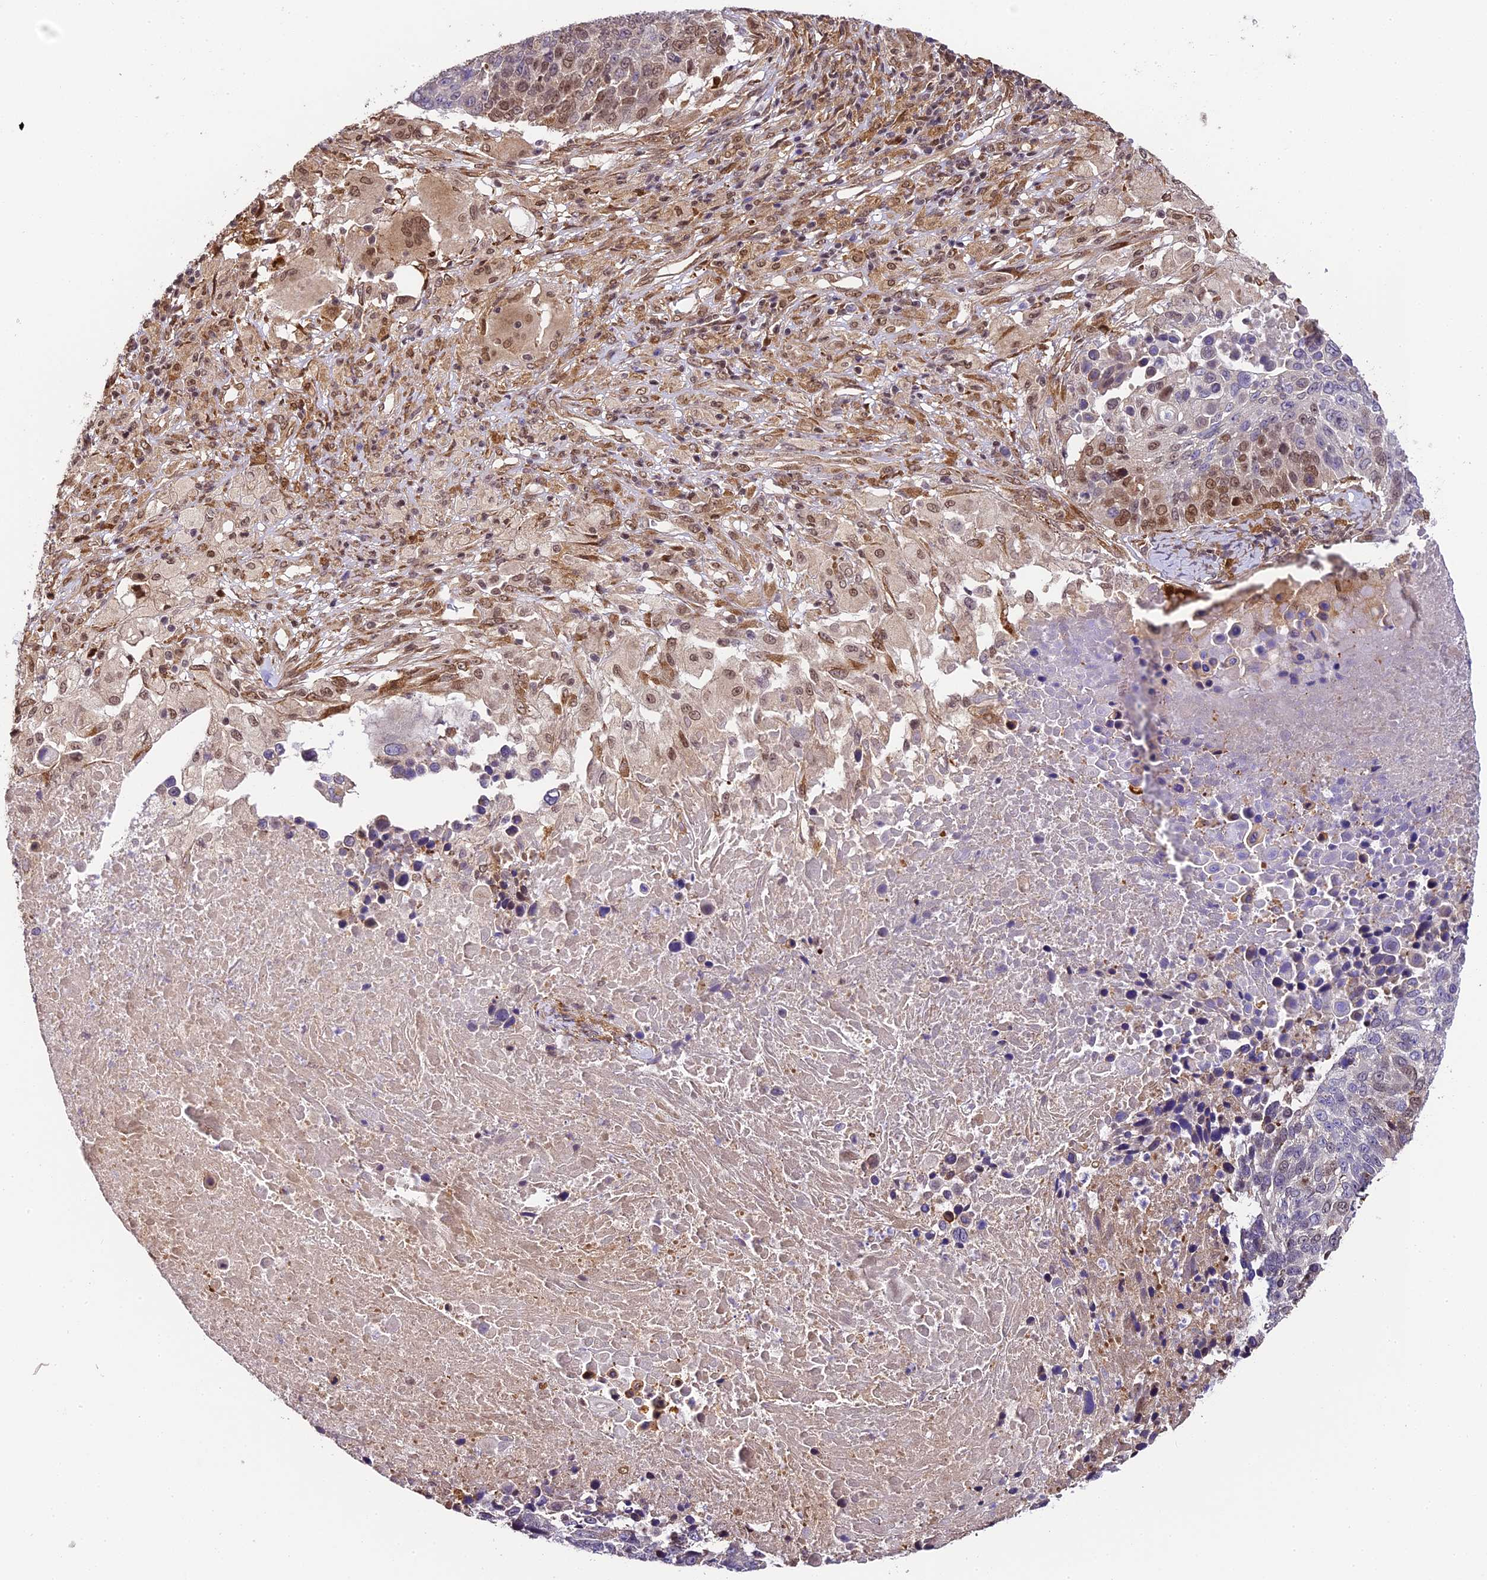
{"staining": {"intensity": "moderate", "quantity": "<25%", "location": "nuclear"}, "tissue": "lung cancer", "cell_type": "Tumor cells", "image_type": "cancer", "snomed": [{"axis": "morphology", "description": "Normal tissue, NOS"}, {"axis": "morphology", "description": "Squamous cell carcinoma, NOS"}, {"axis": "topography", "description": "Lymph node"}, {"axis": "topography", "description": "Lung"}], "caption": "Lung cancer (squamous cell carcinoma) was stained to show a protein in brown. There is low levels of moderate nuclear expression in about <25% of tumor cells.", "gene": "TRIM22", "patient": {"sex": "male", "age": 66}}